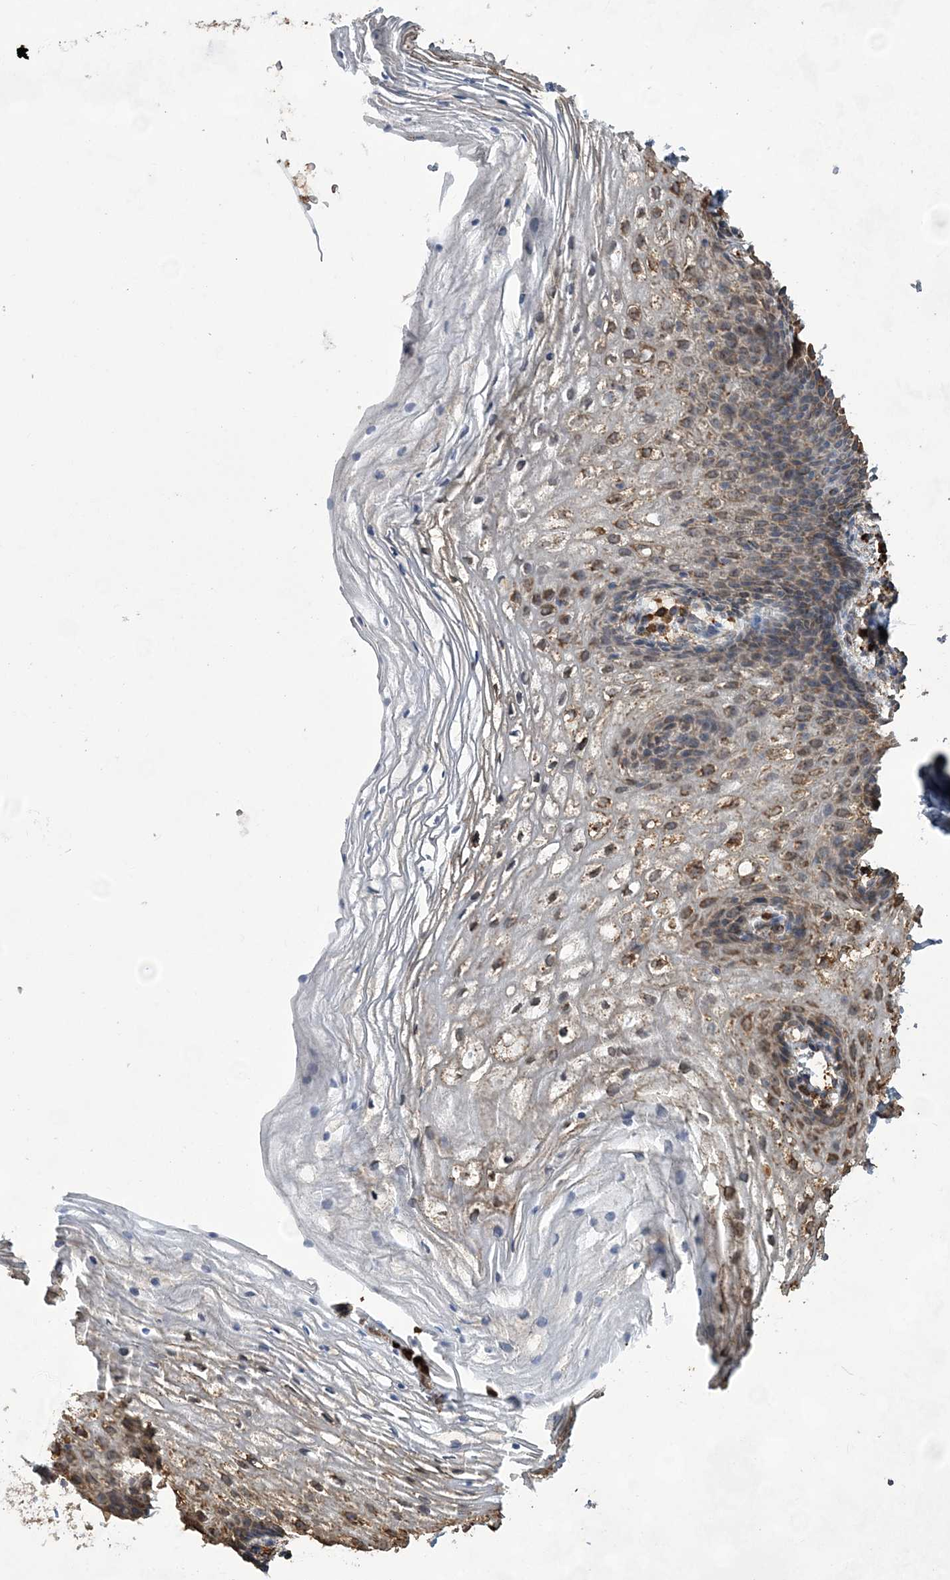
{"staining": {"intensity": "moderate", "quantity": ">75%", "location": "cytoplasmic/membranous"}, "tissue": "vagina", "cell_type": "Squamous epithelial cells", "image_type": "normal", "snomed": [{"axis": "morphology", "description": "Normal tissue, NOS"}, {"axis": "topography", "description": "Vagina"}], "caption": "Protein staining demonstrates moderate cytoplasmic/membranous staining in about >75% of squamous epithelial cells in benign vagina. (IHC, brightfield microscopy, high magnification).", "gene": "WDR12", "patient": {"sex": "female", "age": 60}}